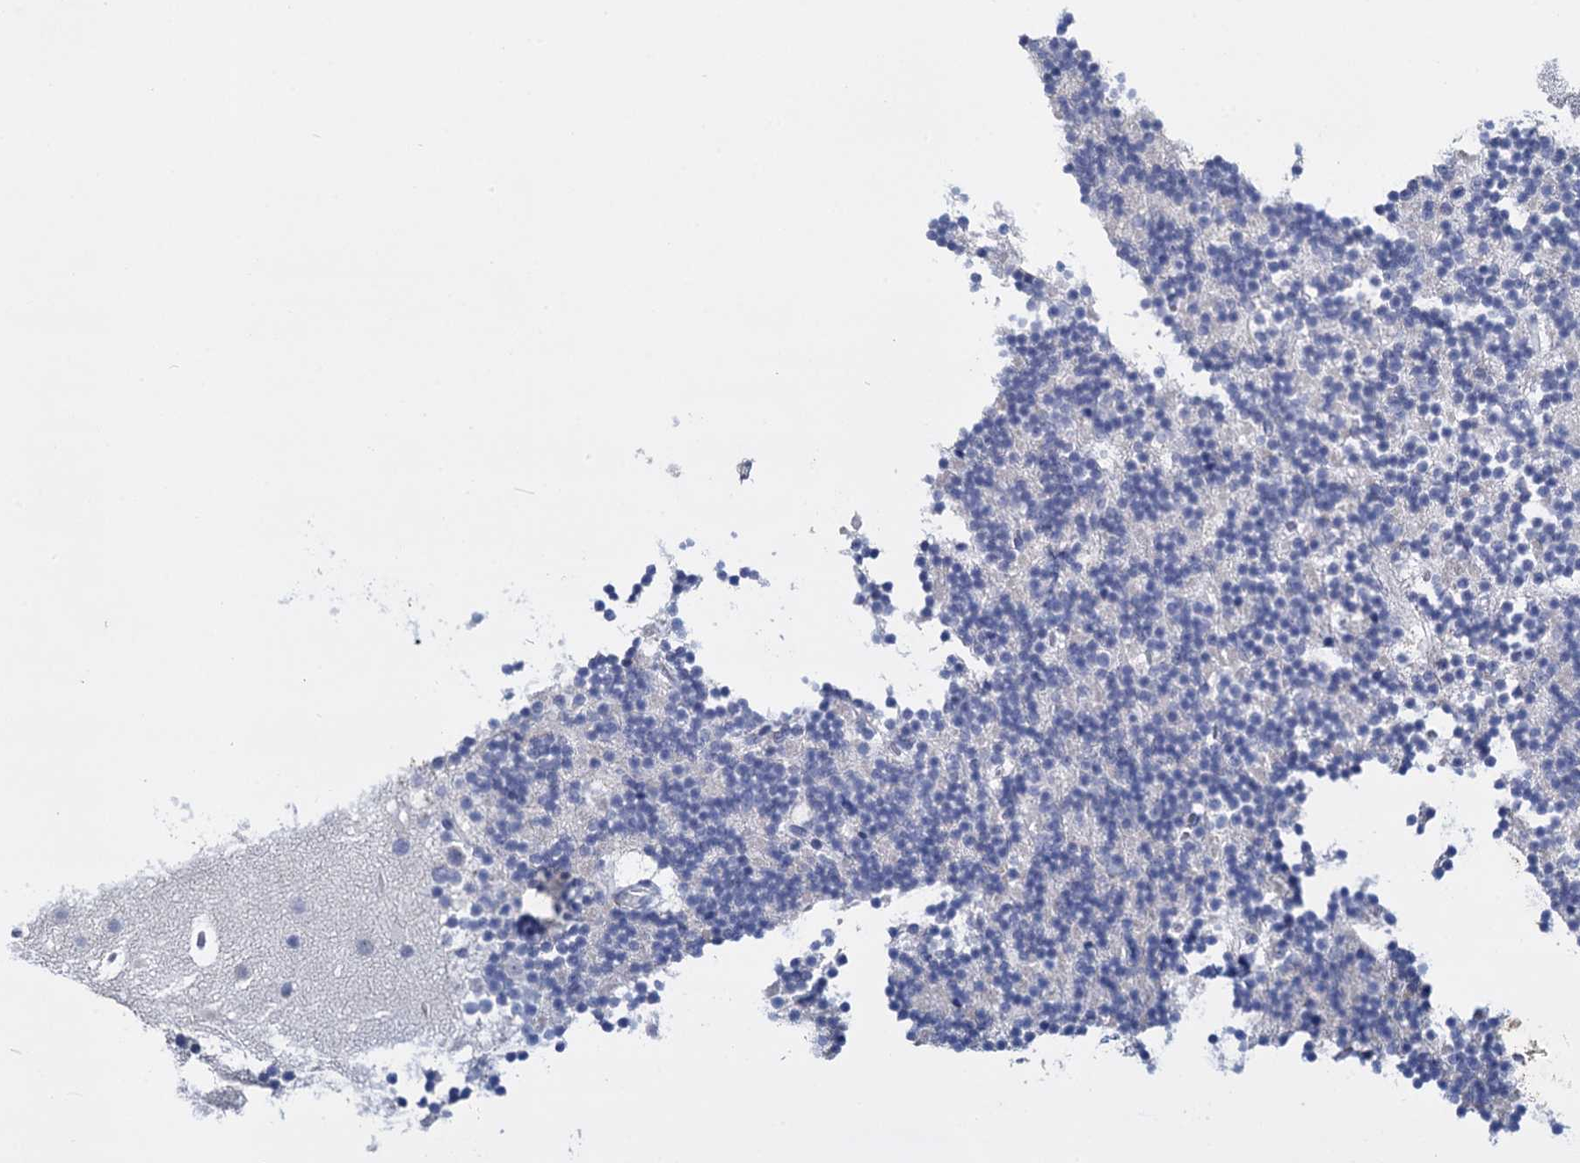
{"staining": {"intensity": "negative", "quantity": "none", "location": "none"}, "tissue": "cerebellum", "cell_type": "Cells in granular layer", "image_type": "normal", "snomed": [{"axis": "morphology", "description": "Normal tissue, NOS"}, {"axis": "topography", "description": "Cerebellum"}], "caption": "IHC histopathology image of benign cerebellum: human cerebellum stained with DAB exhibits no significant protein positivity in cells in granular layer. Nuclei are stained in blue.", "gene": "SFN", "patient": {"sex": "male", "age": 57}}